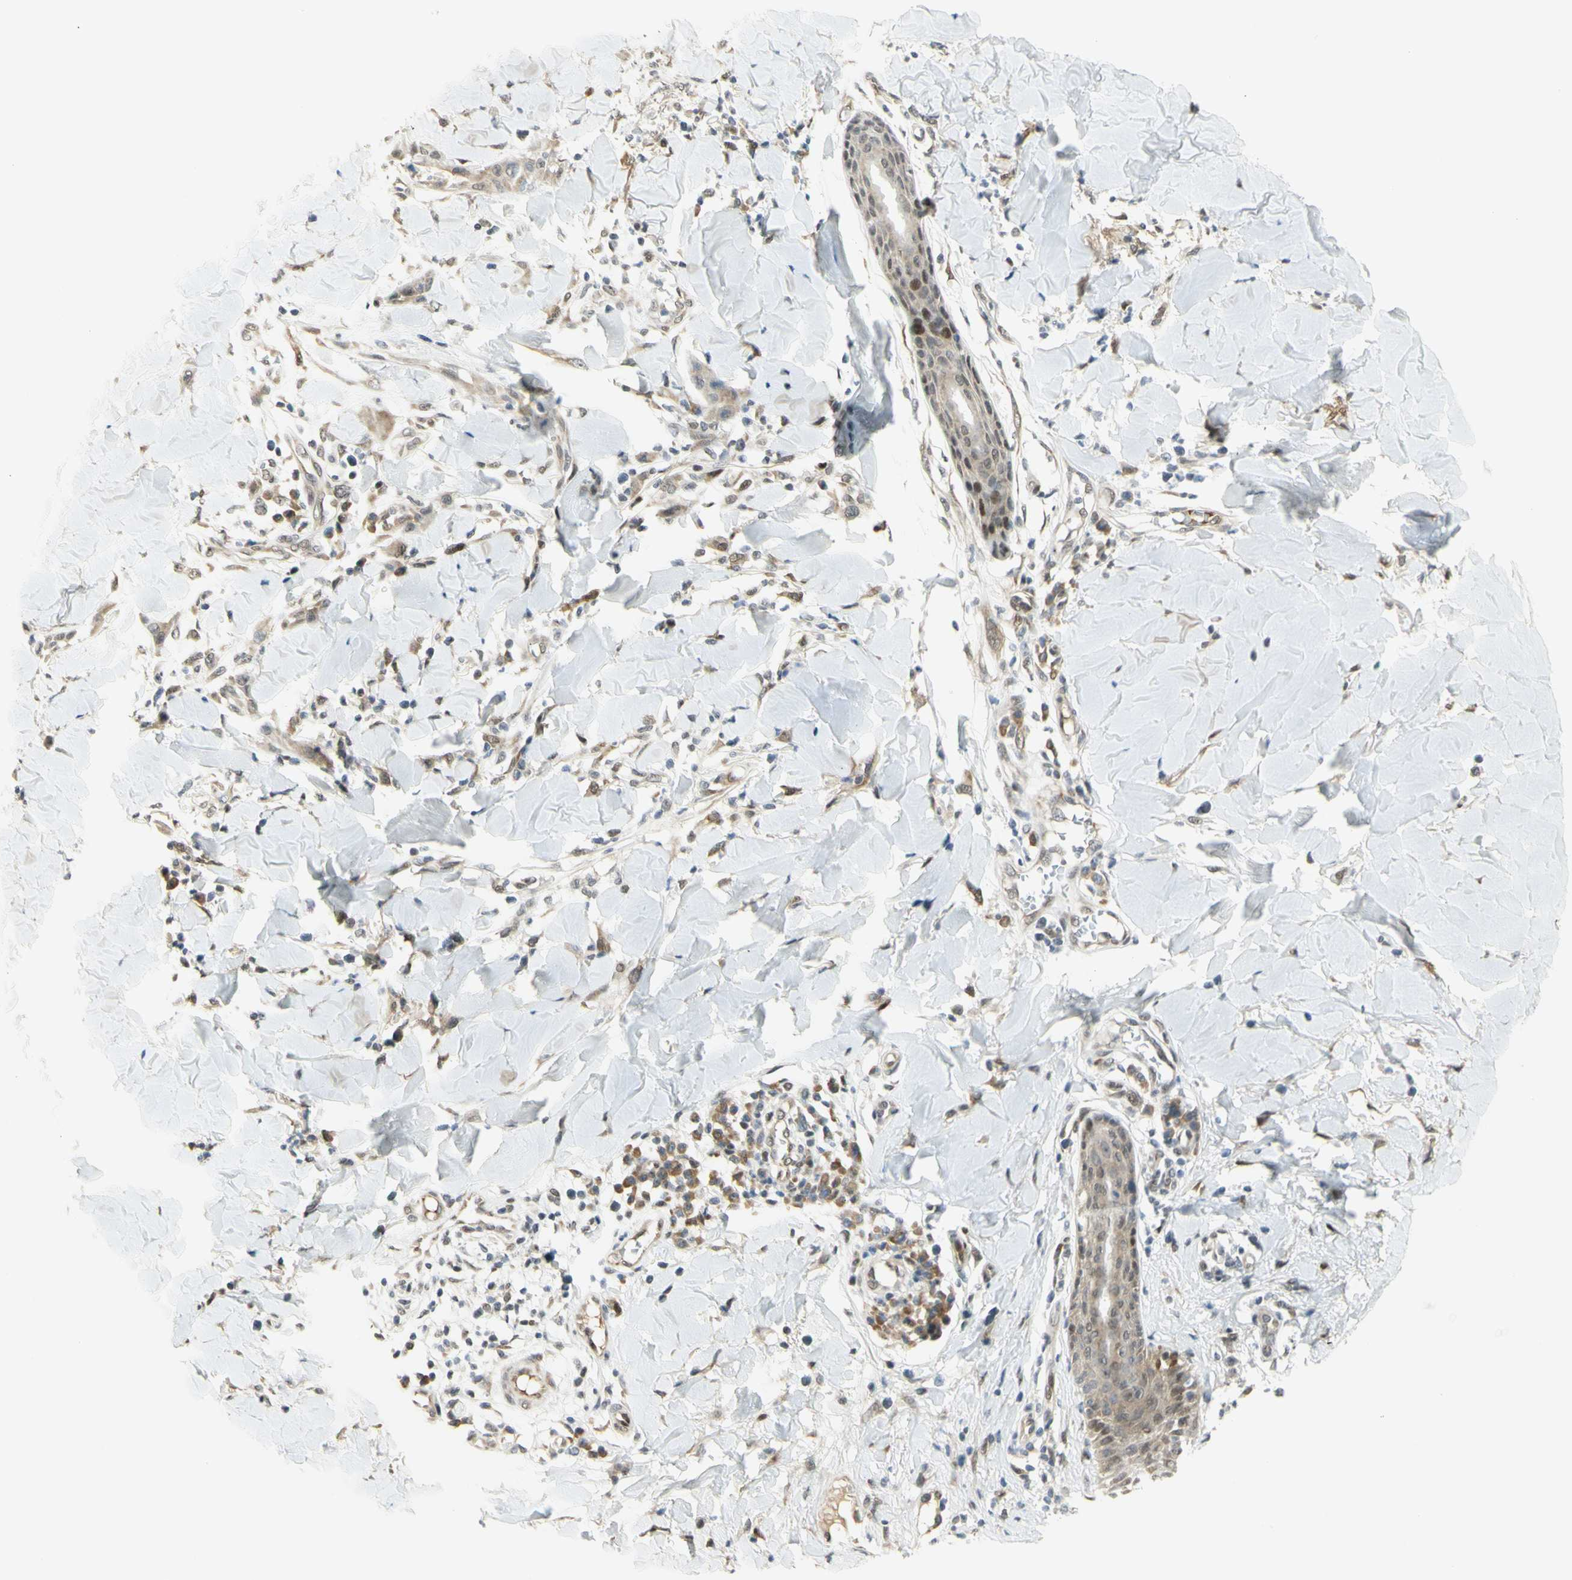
{"staining": {"intensity": "weak", "quantity": ">75%", "location": "nuclear"}, "tissue": "skin cancer", "cell_type": "Tumor cells", "image_type": "cancer", "snomed": [{"axis": "morphology", "description": "Squamous cell carcinoma, NOS"}, {"axis": "topography", "description": "Skin"}], "caption": "Protein analysis of skin cancer tissue shows weak nuclear staining in about >75% of tumor cells.", "gene": "DDX1", "patient": {"sex": "male", "age": 24}}